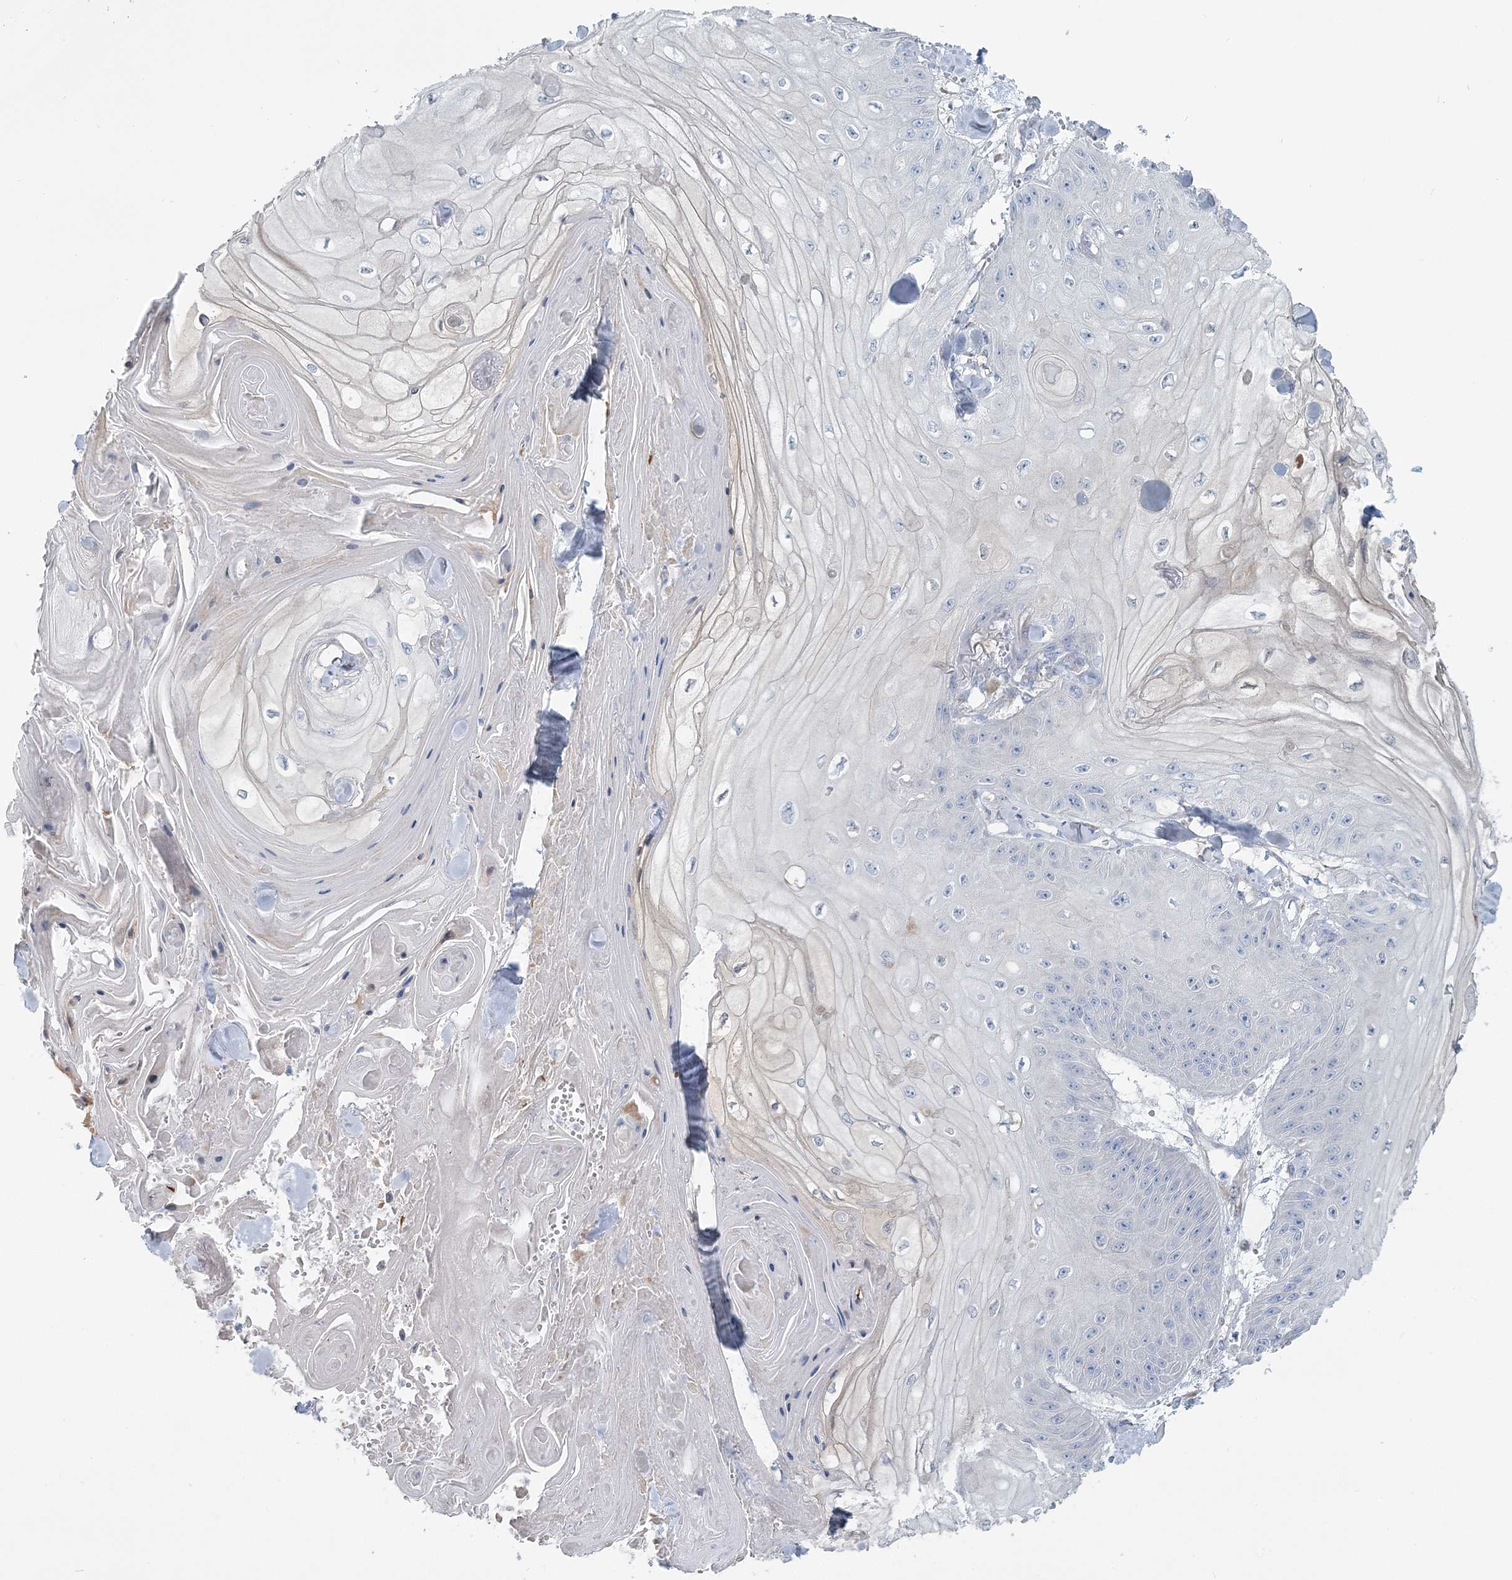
{"staining": {"intensity": "negative", "quantity": "none", "location": "none"}, "tissue": "skin cancer", "cell_type": "Tumor cells", "image_type": "cancer", "snomed": [{"axis": "morphology", "description": "Squamous cell carcinoma, NOS"}, {"axis": "topography", "description": "Skin"}], "caption": "Immunohistochemistry of human skin squamous cell carcinoma displays no positivity in tumor cells.", "gene": "CMBL", "patient": {"sex": "male", "age": 74}}